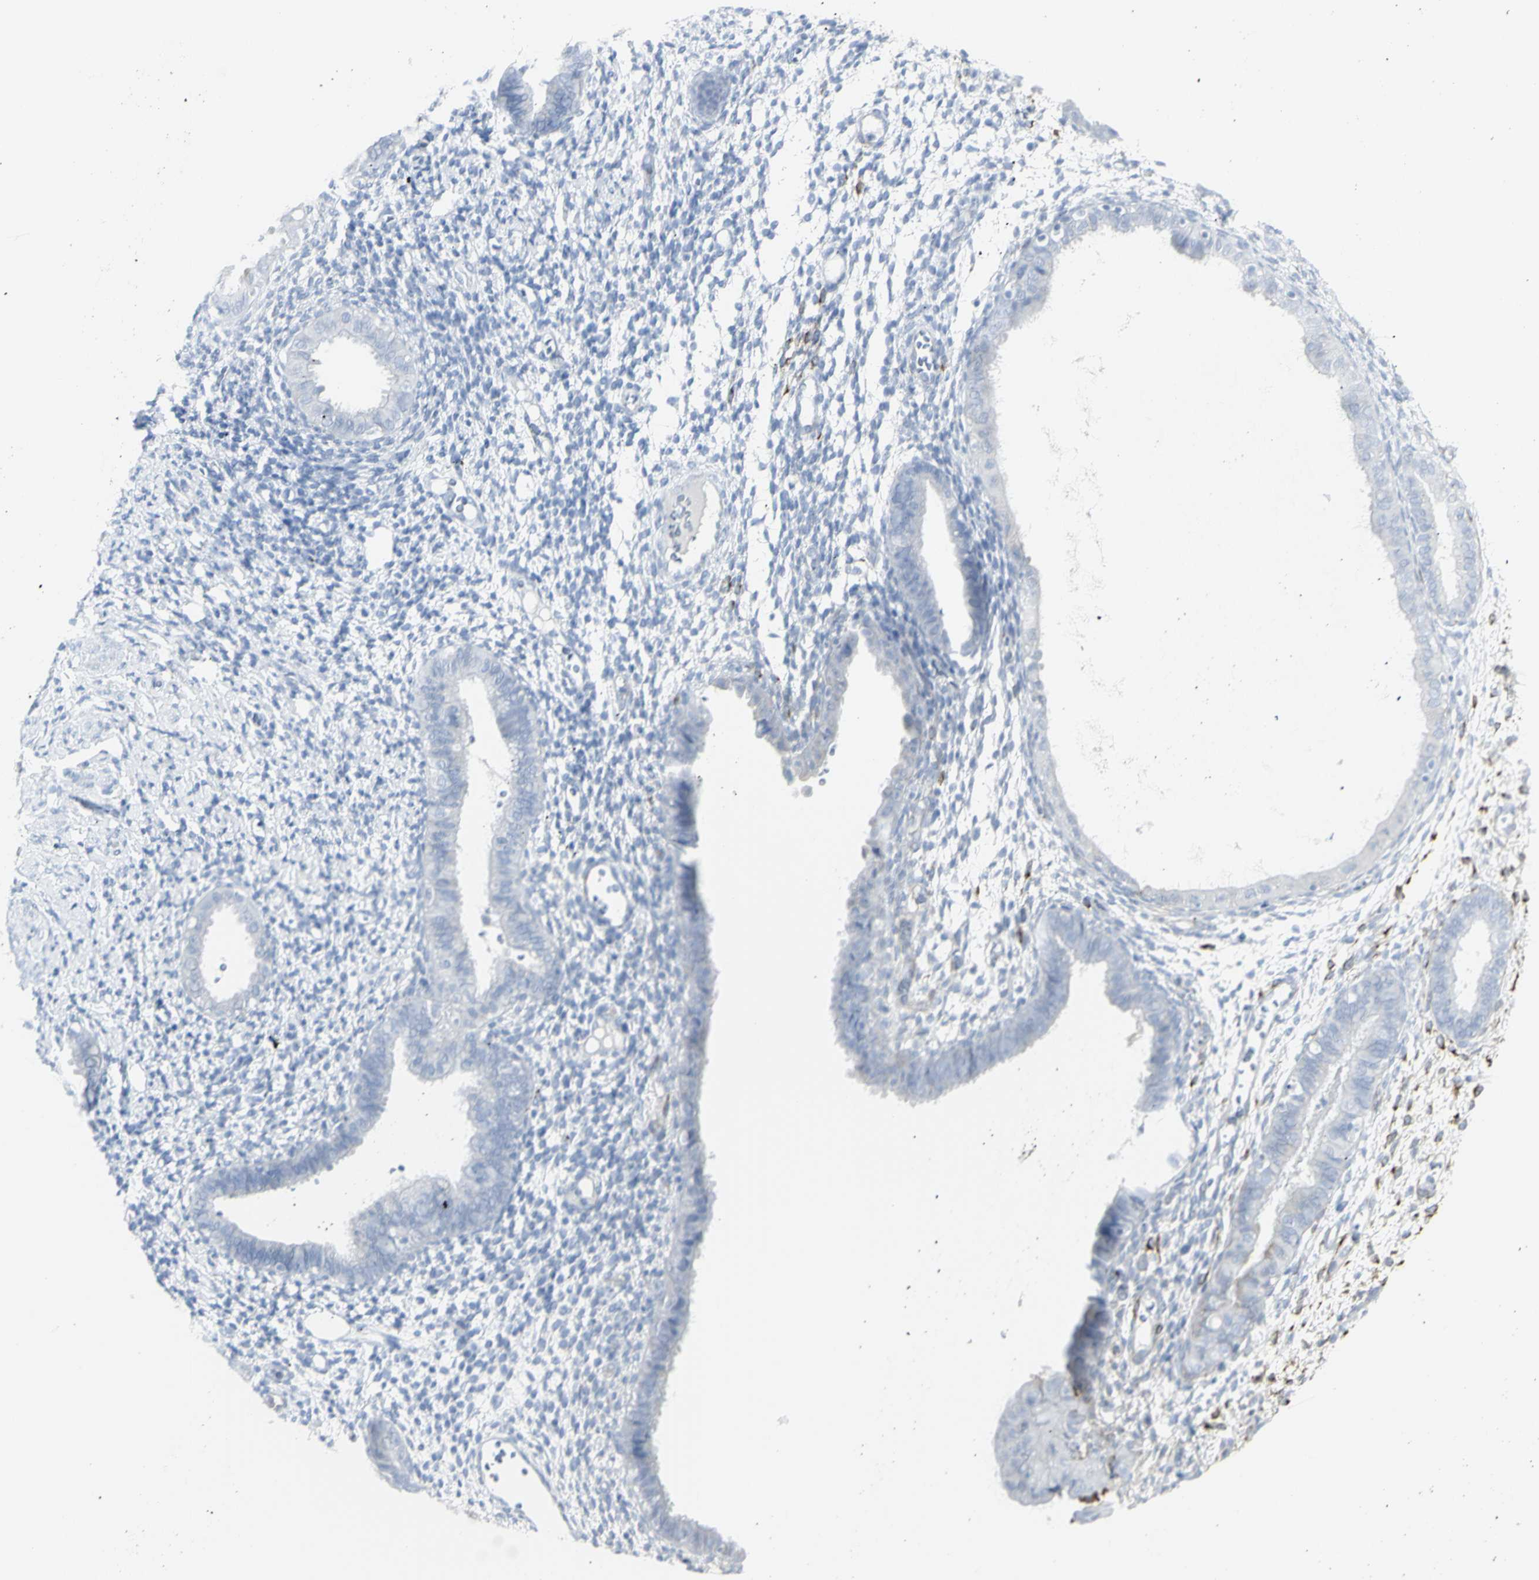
{"staining": {"intensity": "negative", "quantity": "none", "location": "none"}, "tissue": "endometrium", "cell_type": "Cells in endometrial stroma", "image_type": "normal", "snomed": [{"axis": "morphology", "description": "Normal tissue, NOS"}, {"axis": "topography", "description": "Endometrium"}], "caption": "Human endometrium stained for a protein using immunohistochemistry (IHC) exhibits no expression in cells in endometrial stroma.", "gene": "ENSG00000198211", "patient": {"sex": "female", "age": 61}}